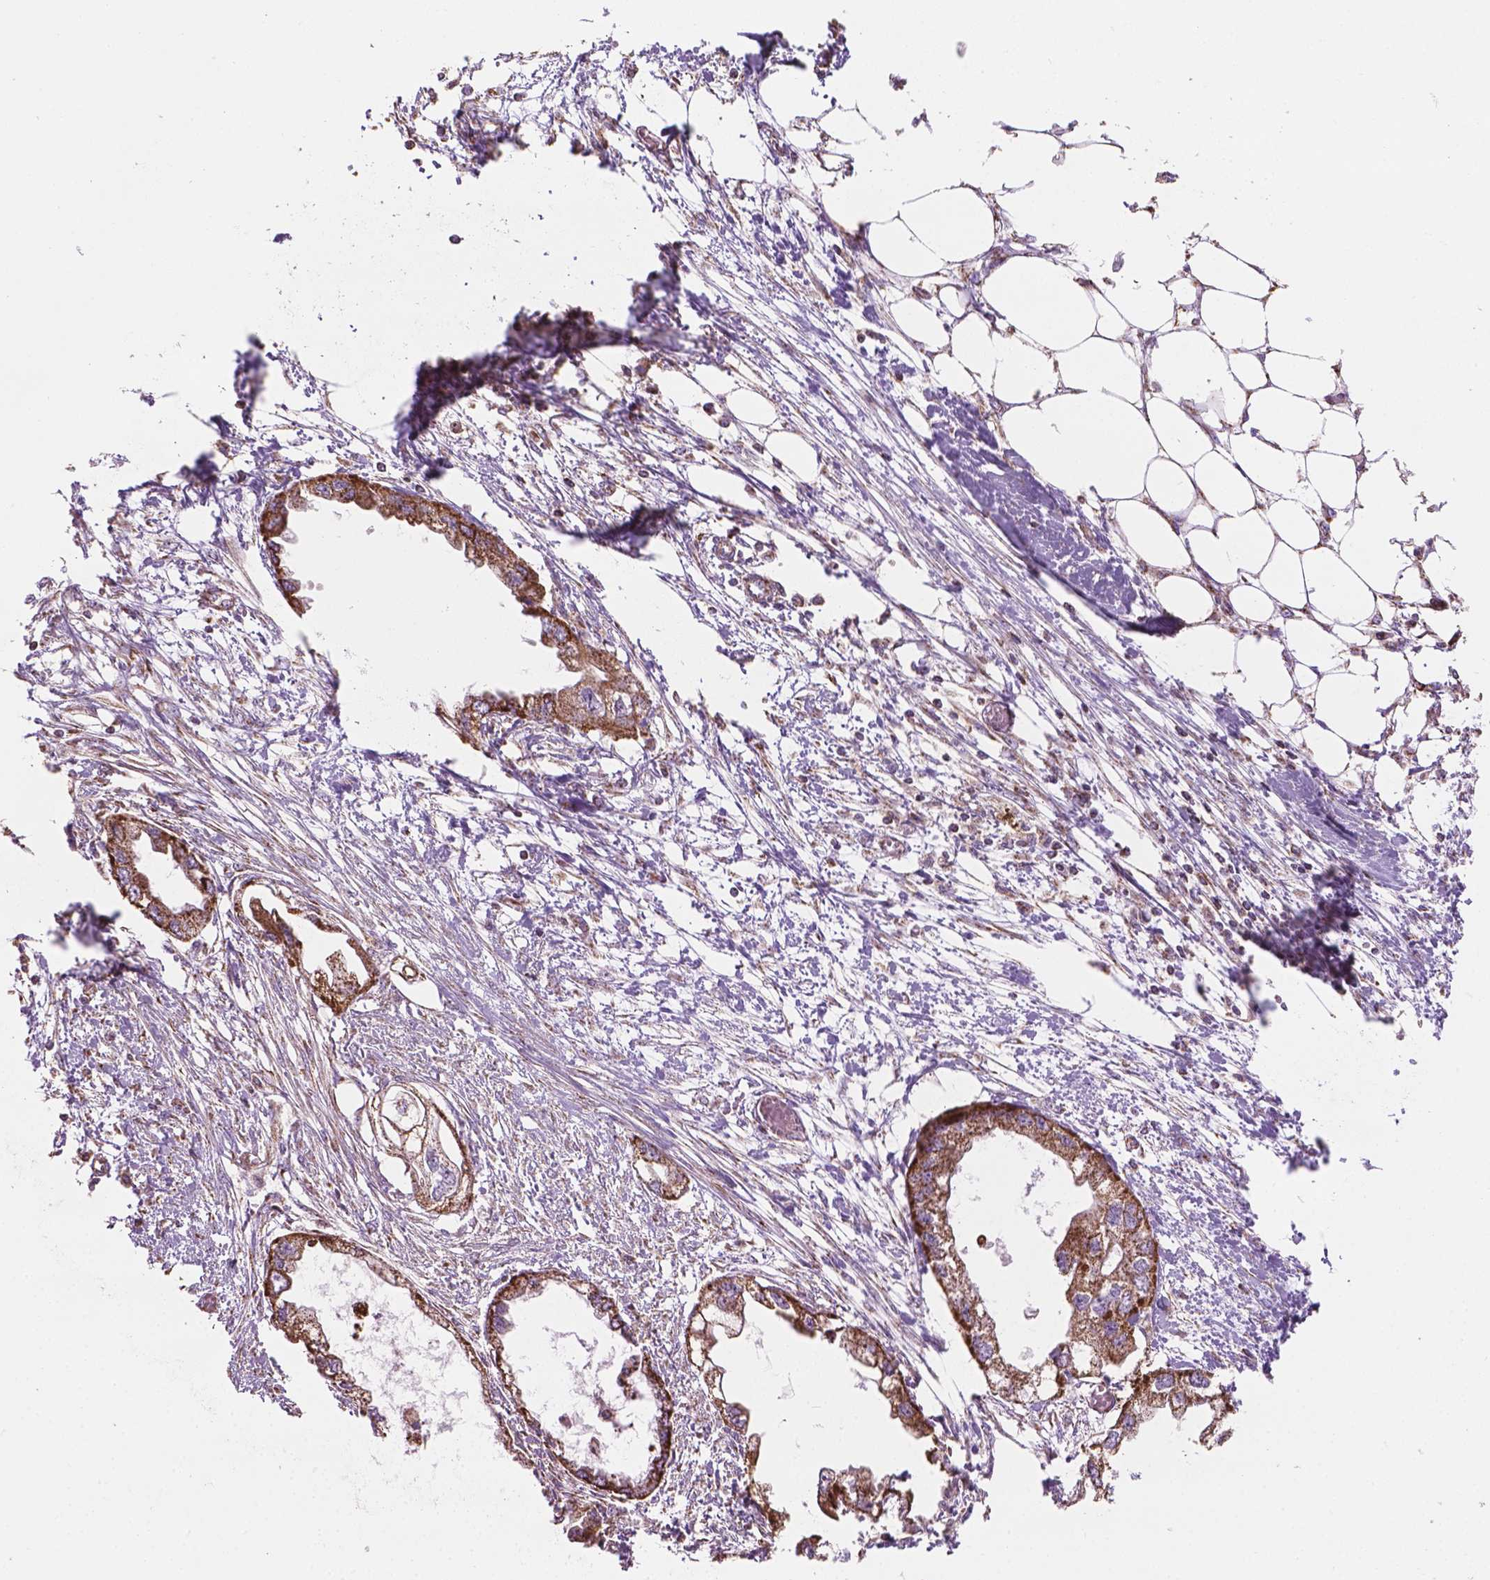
{"staining": {"intensity": "strong", "quantity": ">75%", "location": "cytoplasmic/membranous"}, "tissue": "endometrial cancer", "cell_type": "Tumor cells", "image_type": "cancer", "snomed": [{"axis": "morphology", "description": "Adenocarcinoma, NOS"}, {"axis": "morphology", "description": "Adenocarcinoma, metastatic, NOS"}, {"axis": "topography", "description": "Adipose tissue"}, {"axis": "topography", "description": "Endometrium"}], "caption": "Strong cytoplasmic/membranous protein positivity is present in approximately >75% of tumor cells in endometrial metastatic adenocarcinoma.", "gene": "PIBF1", "patient": {"sex": "female", "age": 67}}